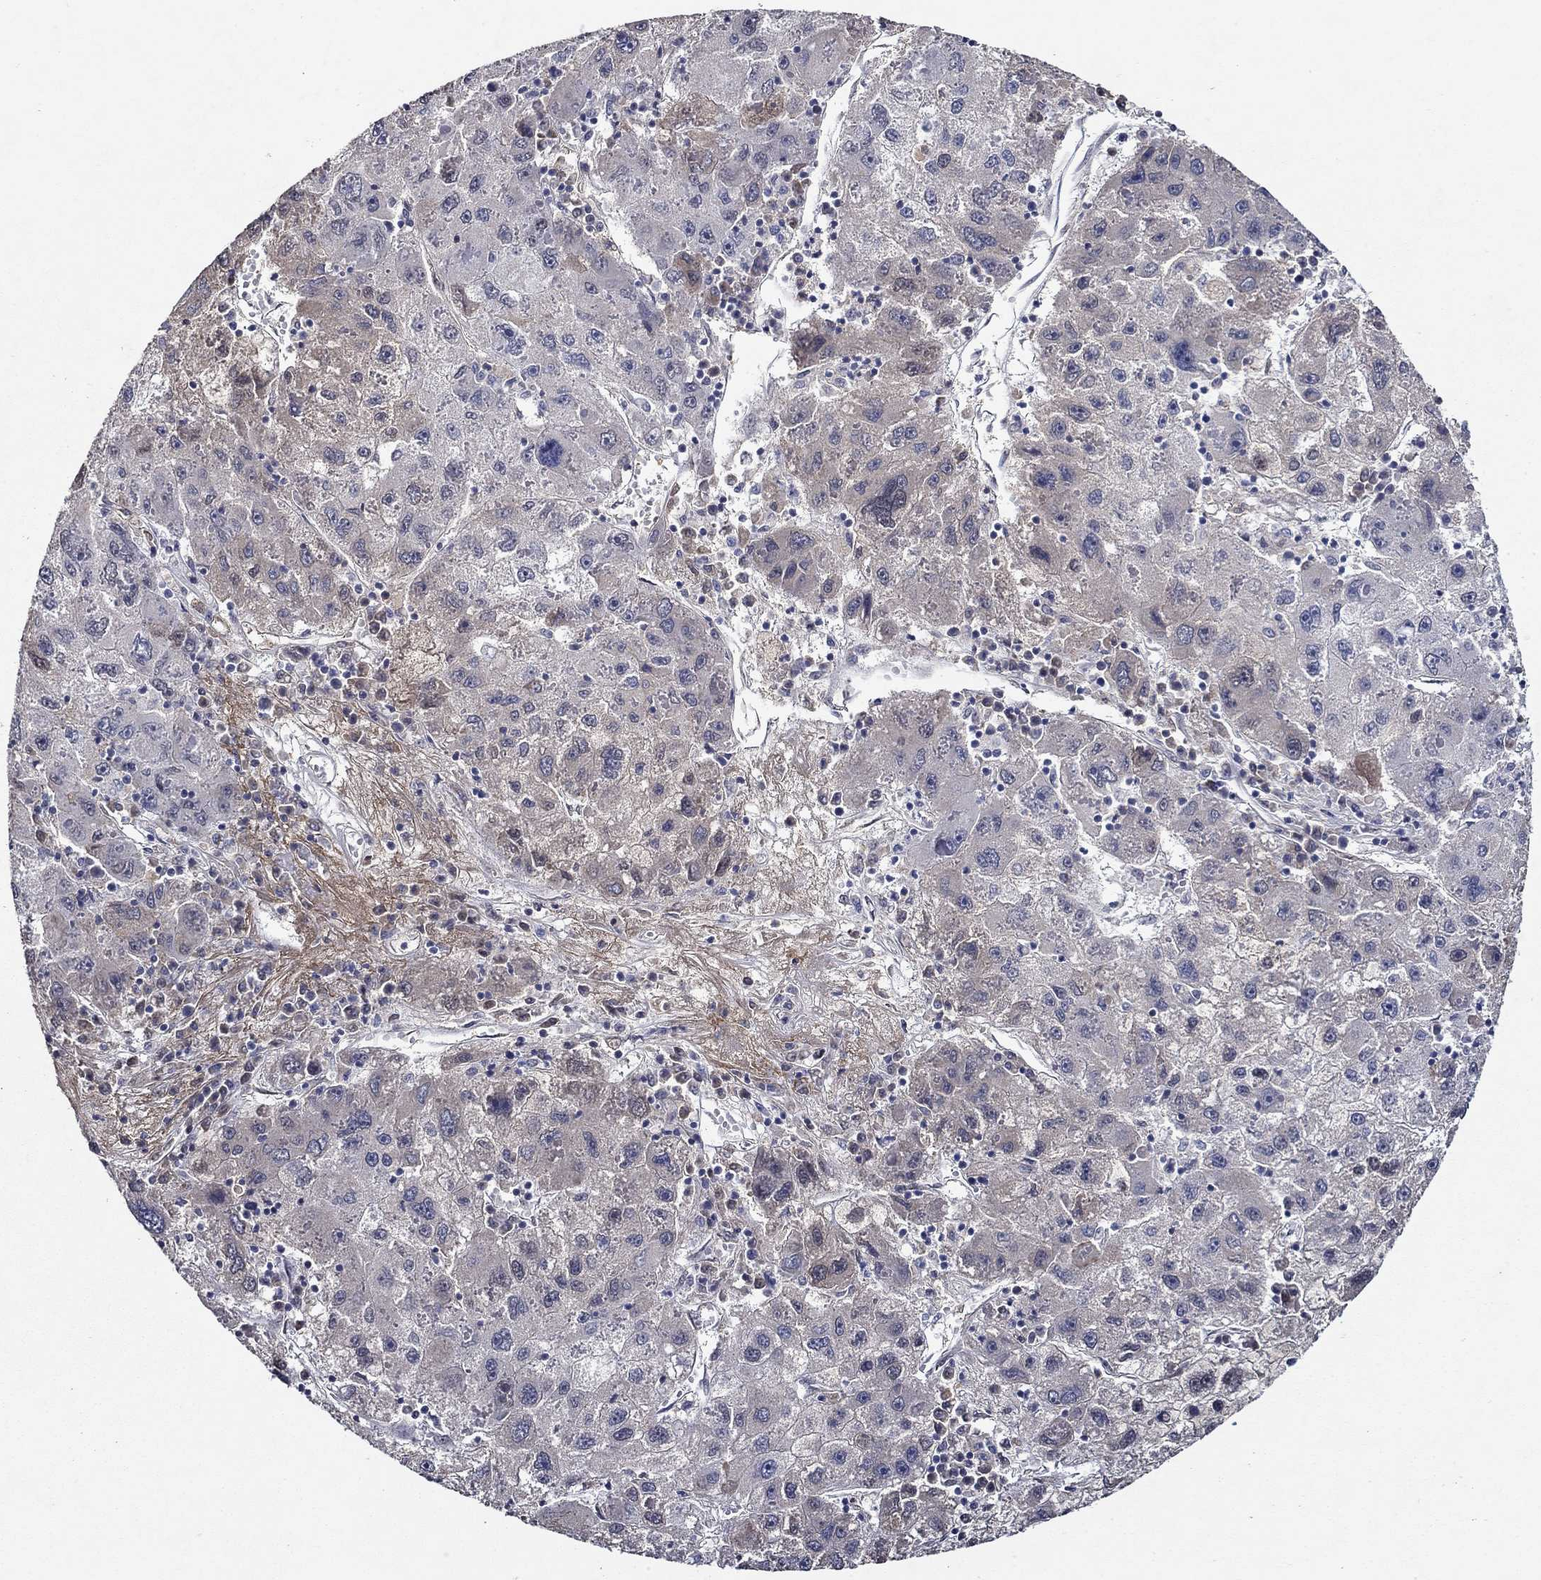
{"staining": {"intensity": "negative", "quantity": "none", "location": "none"}, "tissue": "liver cancer", "cell_type": "Tumor cells", "image_type": "cancer", "snomed": [{"axis": "morphology", "description": "Carcinoma, Hepatocellular, NOS"}, {"axis": "topography", "description": "Liver"}], "caption": "The histopathology image exhibits no significant staining in tumor cells of hepatocellular carcinoma (liver). (DAB IHC with hematoxylin counter stain).", "gene": "GATA2", "patient": {"sex": "male", "age": 75}}